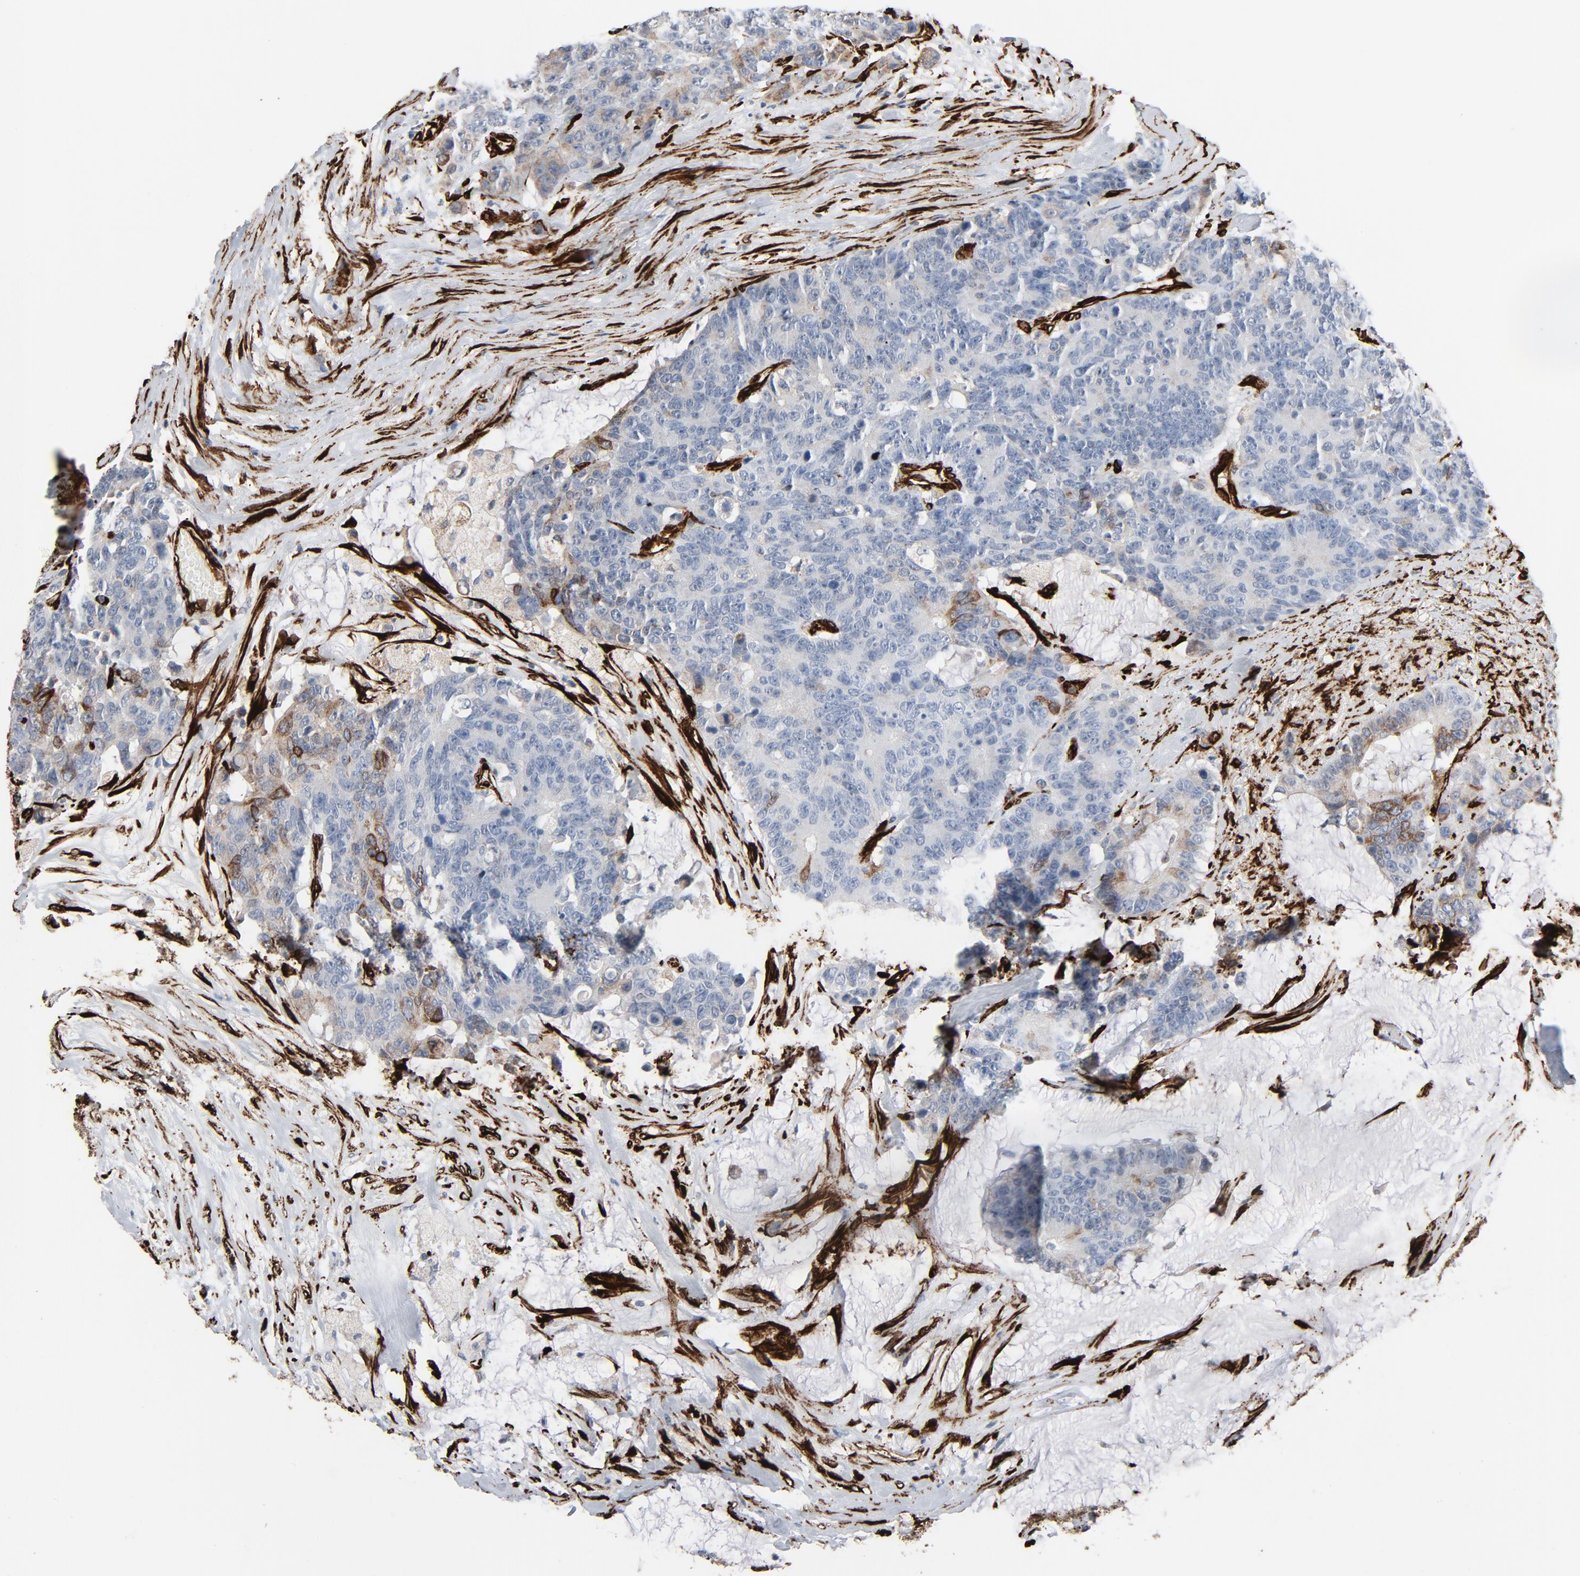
{"staining": {"intensity": "negative", "quantity": "none", "location": "none"}, "tissue": "colorectal cancer", "cell_type": "Tumor cells", "image_type": "cancer", "snomed": [{"axis": "morphology", "description": "Adenocarcinoma, NOS"}, {"axis": "topography", "description": "Colon"}], "caption": "Colorectal adenocarcinoma was stained to show a protein in brown. There is no significant positivity in tumor cells.", "gene": "SERPINH1", "patient": {"sex": "female", "age": 86}}